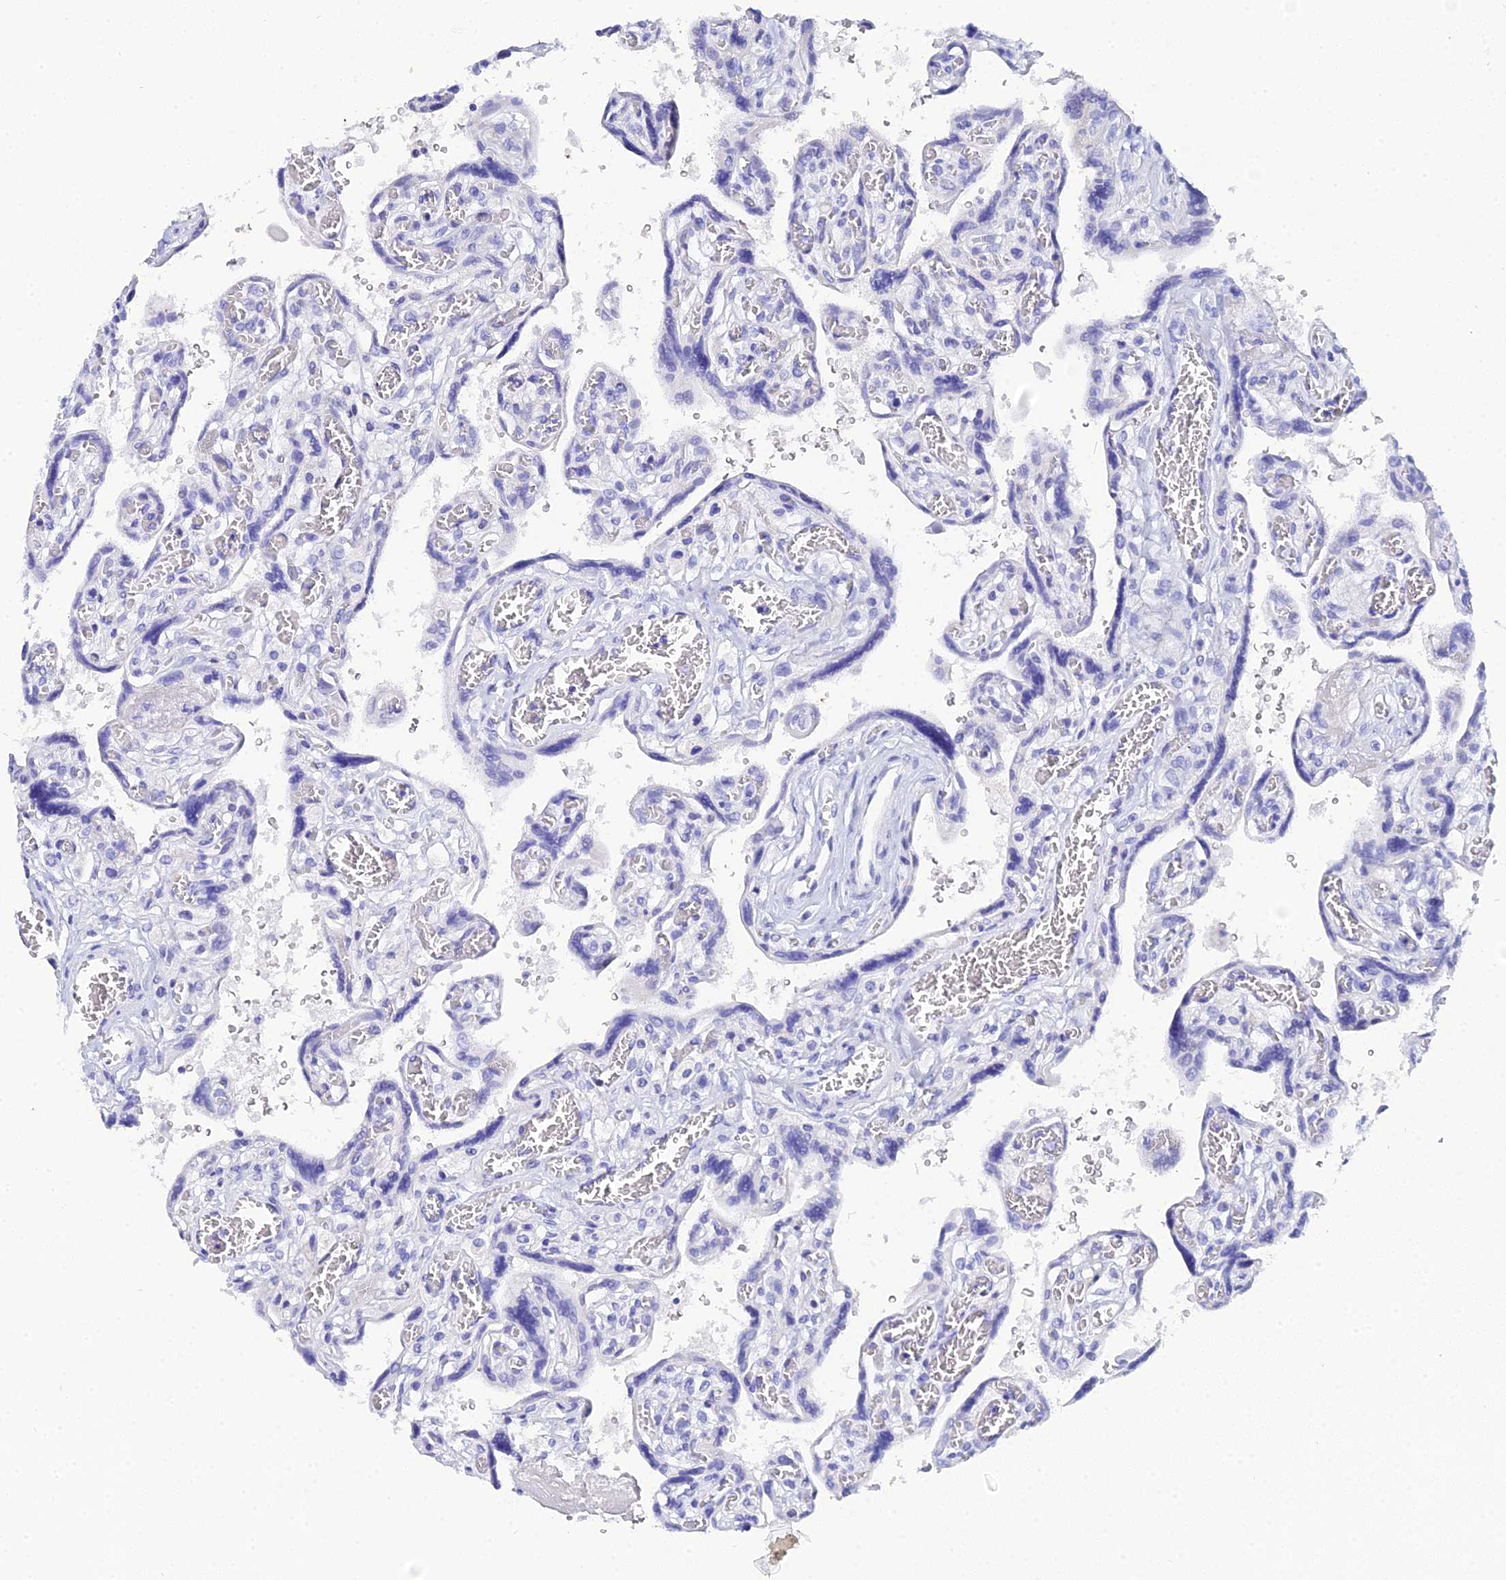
{"staining": {"intensity": "negative", "quantity": "none", "location": "none"}, "tissue": "placenta", "cell_type": "Trophoblastic cells", "image_type": "normal", "snomed": [{"axis": "morphology", "description": "Normal tissue, NOS"}, {"axis": "topography", "description": "Placenta"}], "caption": "Immunohistochemistry histopathology image of benign placenta: human placenta stained with DAB (3,3'-diaminobenzidine) displays no significant protein positivity in trophoblastic cells.", "gene": "CELA3A", "patient": {"sex": "female", "age": 39}}